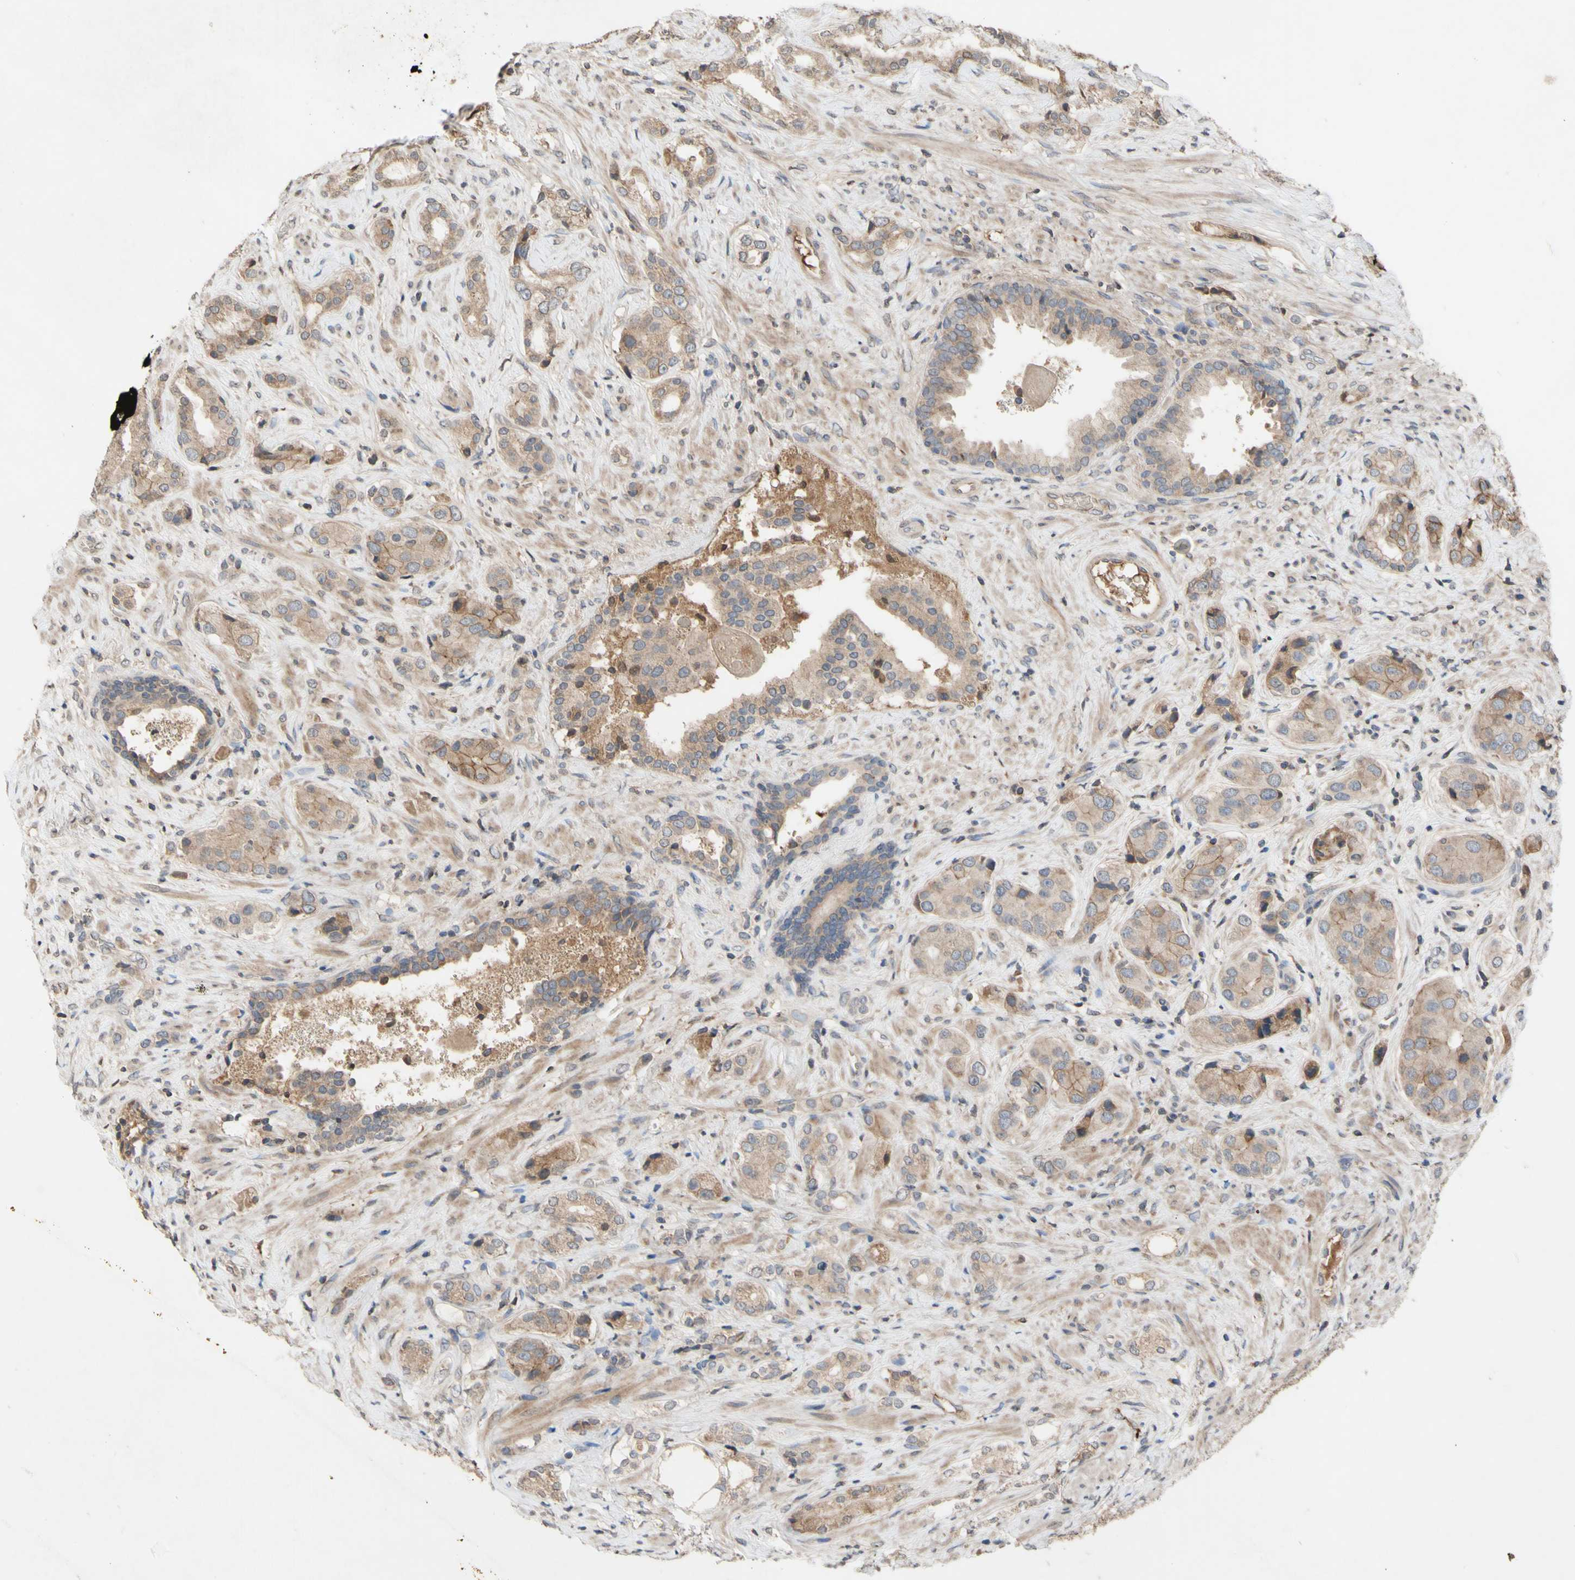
{"staining": {"intensity": "moderate", "quantity": ">75%", "location": "cytoplasmic/membranous"}, "tissue": "prostate cancer", "cell_type": "Tumor cells", "image_type": "cancer", "snomed": [{"axis": "morphology", "description": "Adenocarcinoma, High grade"}, {"axis": "topography", "description": "Prostate"}], "caption": "Moderate cytoplasmic/membranous protein positivity is seen in approximately >75% of tumor cells in adenocarcinoma (high-grade) (prostate).", "gene": "NECTIN3", "patient": {"sex": "male", "age": 71}}